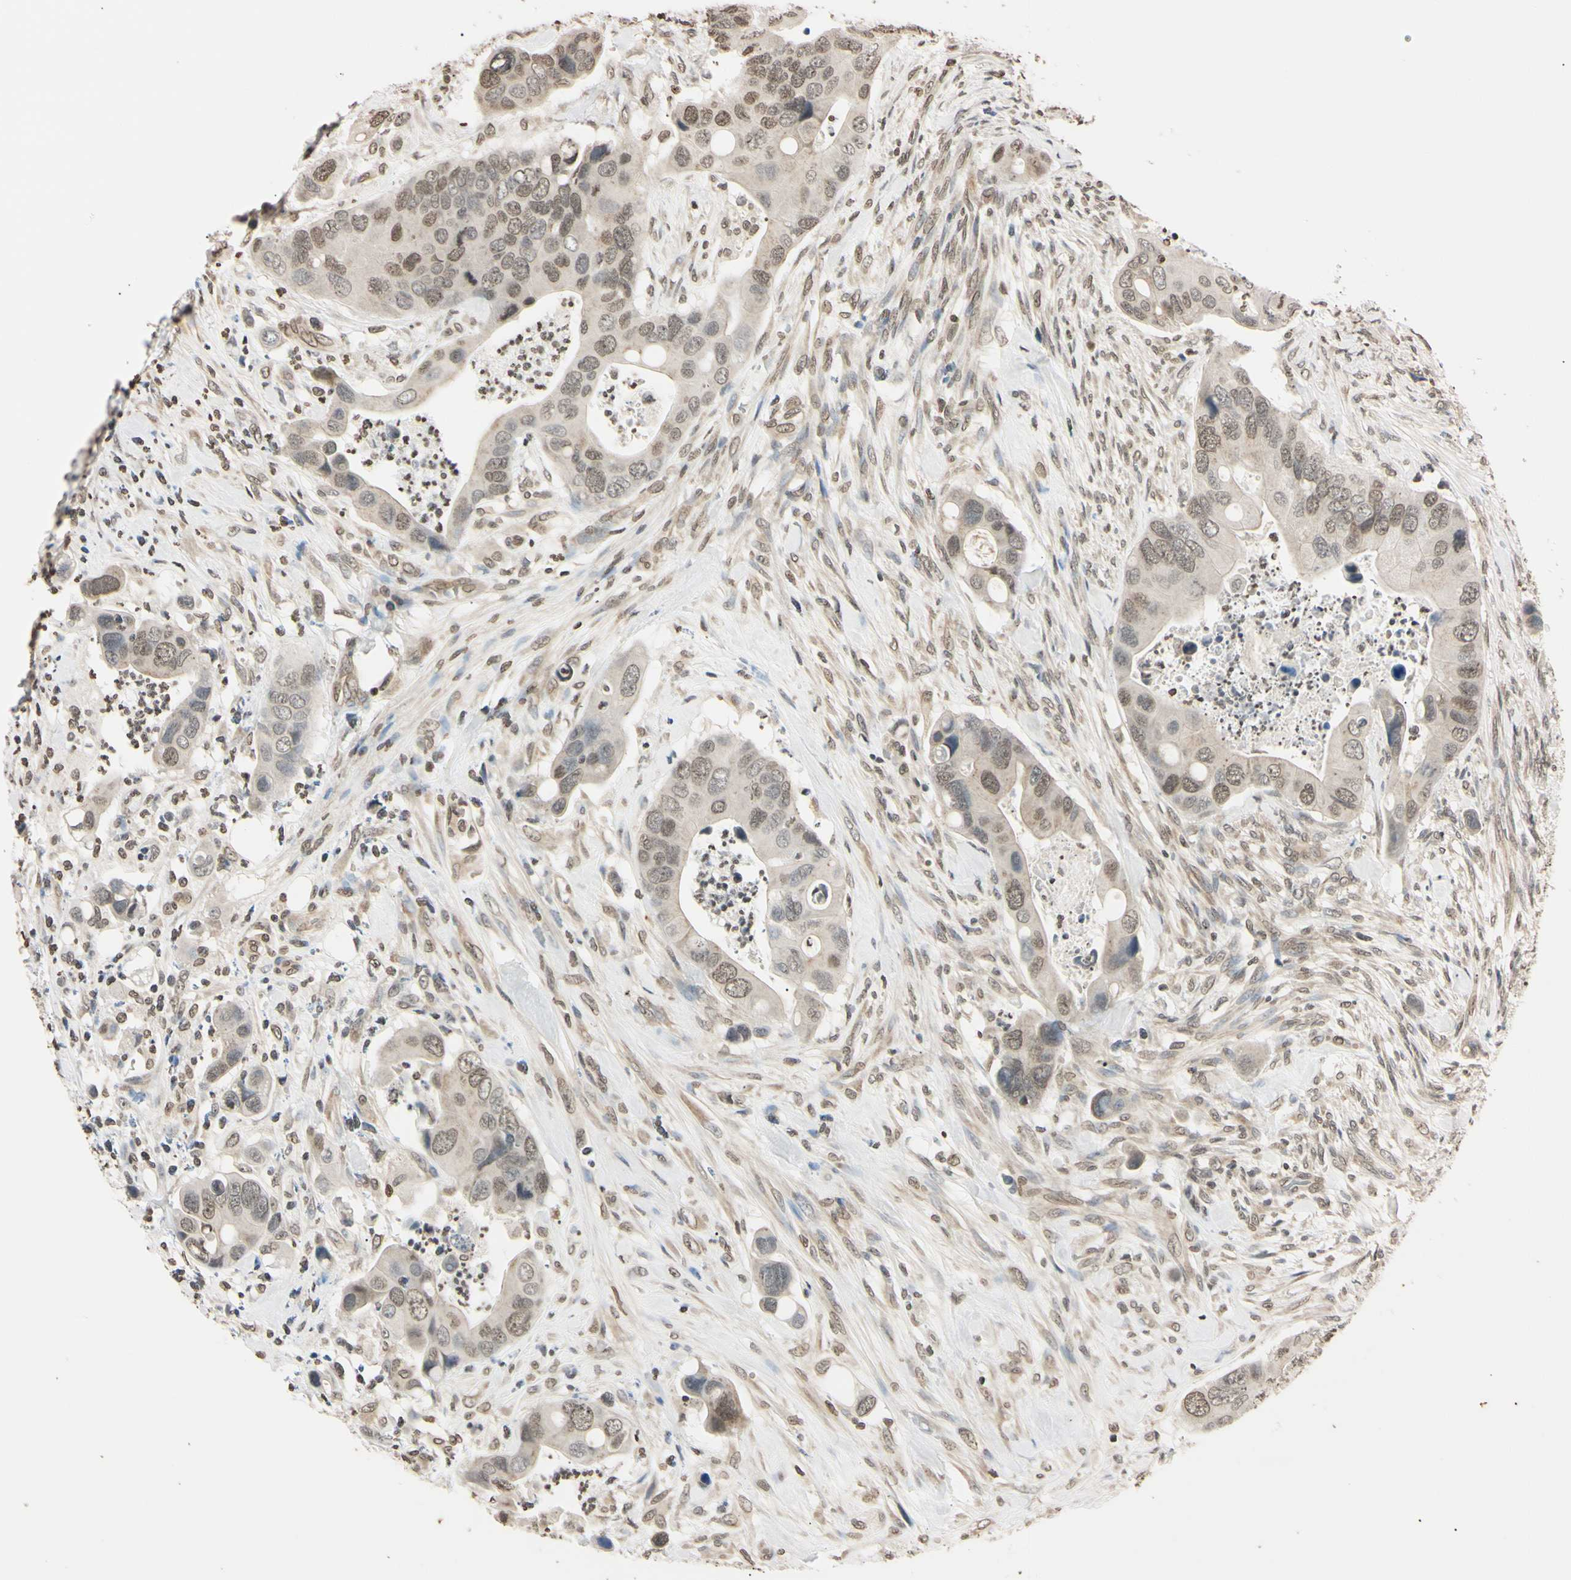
{"staining": {"intensity": "weak", "quantity": "25%-75%", "location": "nuclear"}, "tissue": "colorectal cancer", "cell_type": "Tumor cells", "image_type": "cancer", "snomed": [{"axis": "morphology", "description": "Adenocarcinoma, NOS"}, {"axis": "topography", "description": "Rectum"}], "caption": "Immunohistochemical staining of colorectal adenocarcinoma displays low levels of weak nuclear positivity in approximately 25%-75% of tumor cells.", "gene": "CDC45", "patient": {"sex": "female", "age": 57}}